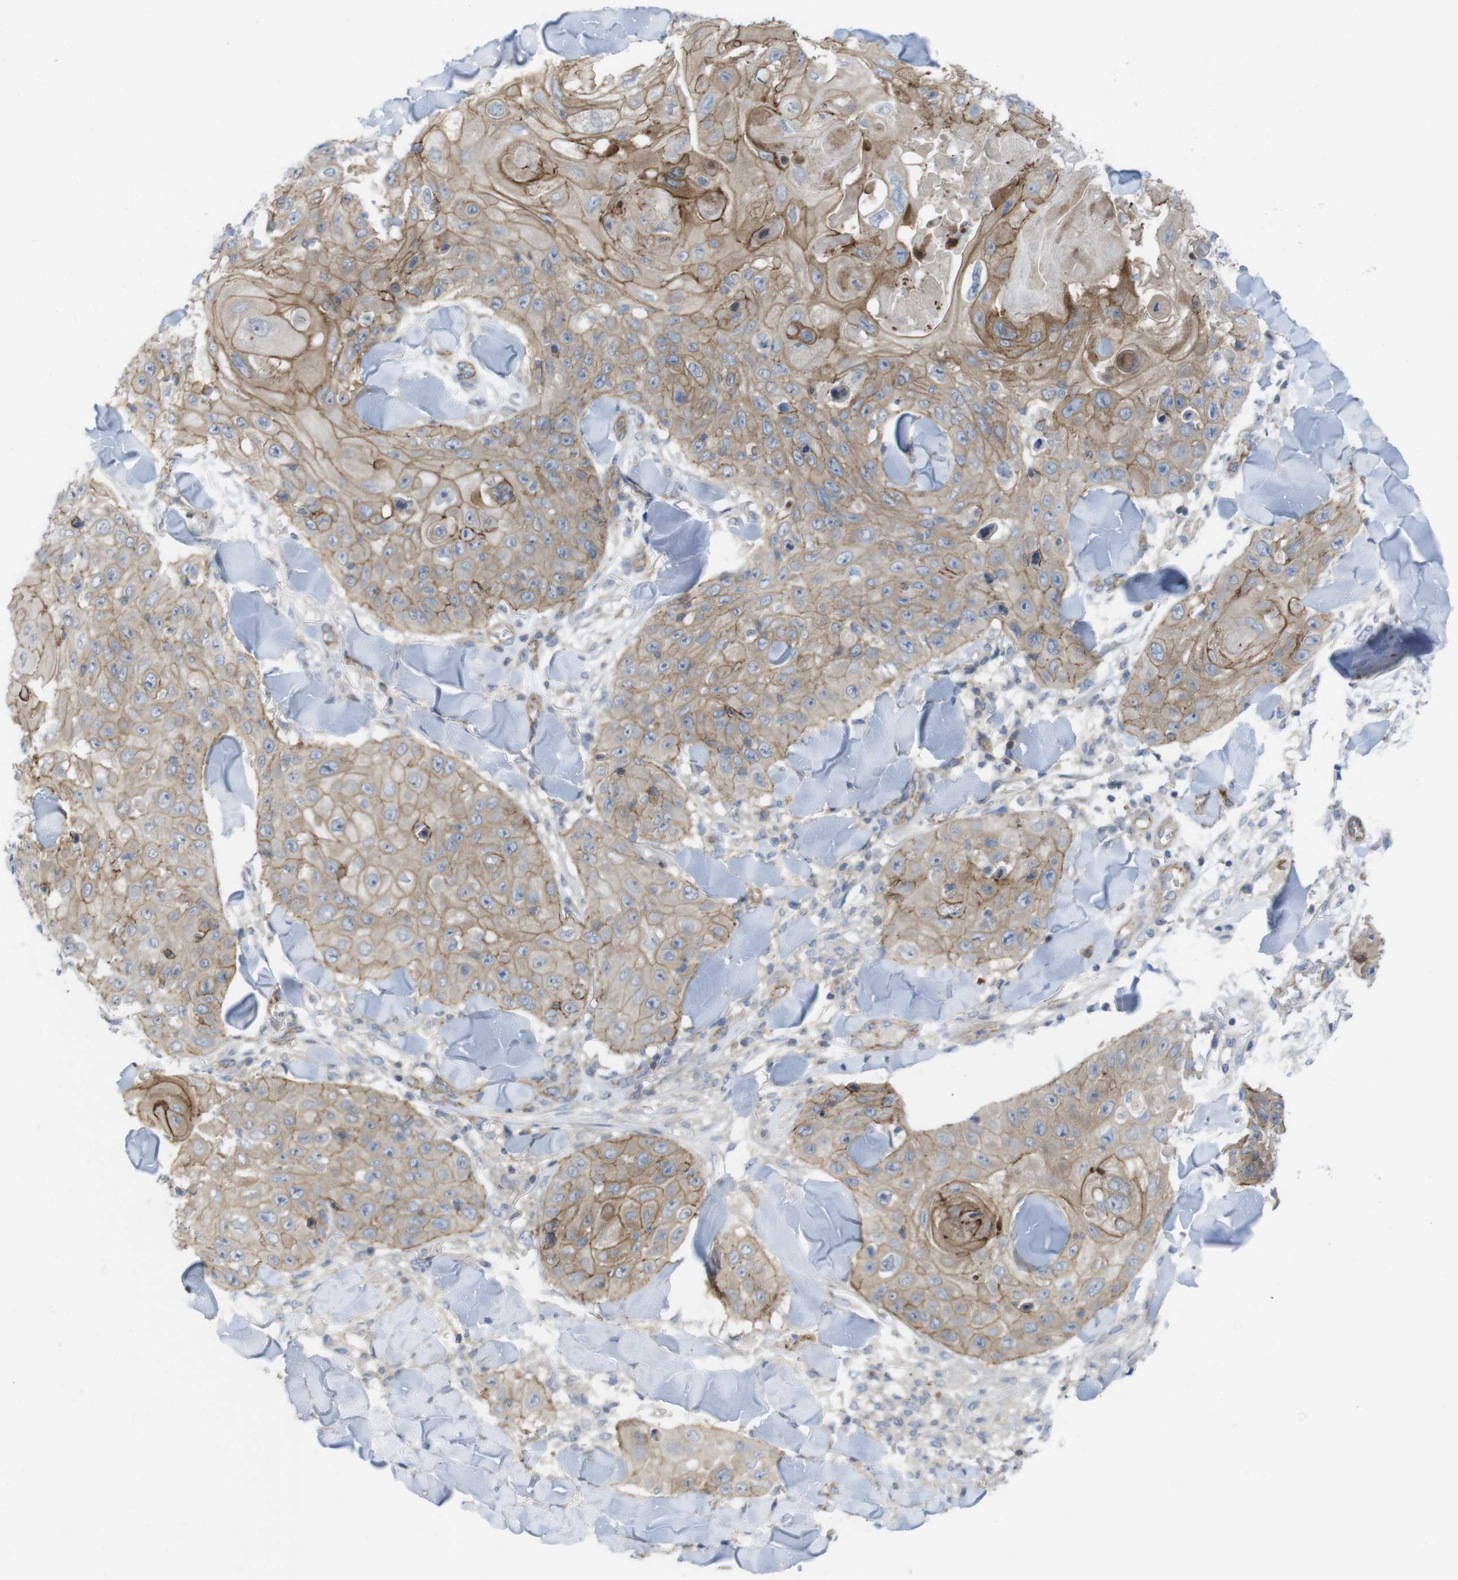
{"staining": {"intensity": "moderate", "quantity": "25%-75%", "location": "cytoplasmic/membranous"}, "tissue": "skin cancer", "cell_type": "Tumor cells", "image_type": "cancer", "snomed": [{"axis": "morphology", "description": "Squamous cell carcinoma, NOS"}, {"axis": "topography", "description": "Skin"}], "caption": "Immunohistochemical staining of human skin cancer (squamous cell carcinoma) reveals moderate cytoplasmic/membranous protein staining in about 25%-75% of tumor cells.", "gene": "PREX2", "patient": {"sex": "male", "age": 86}}